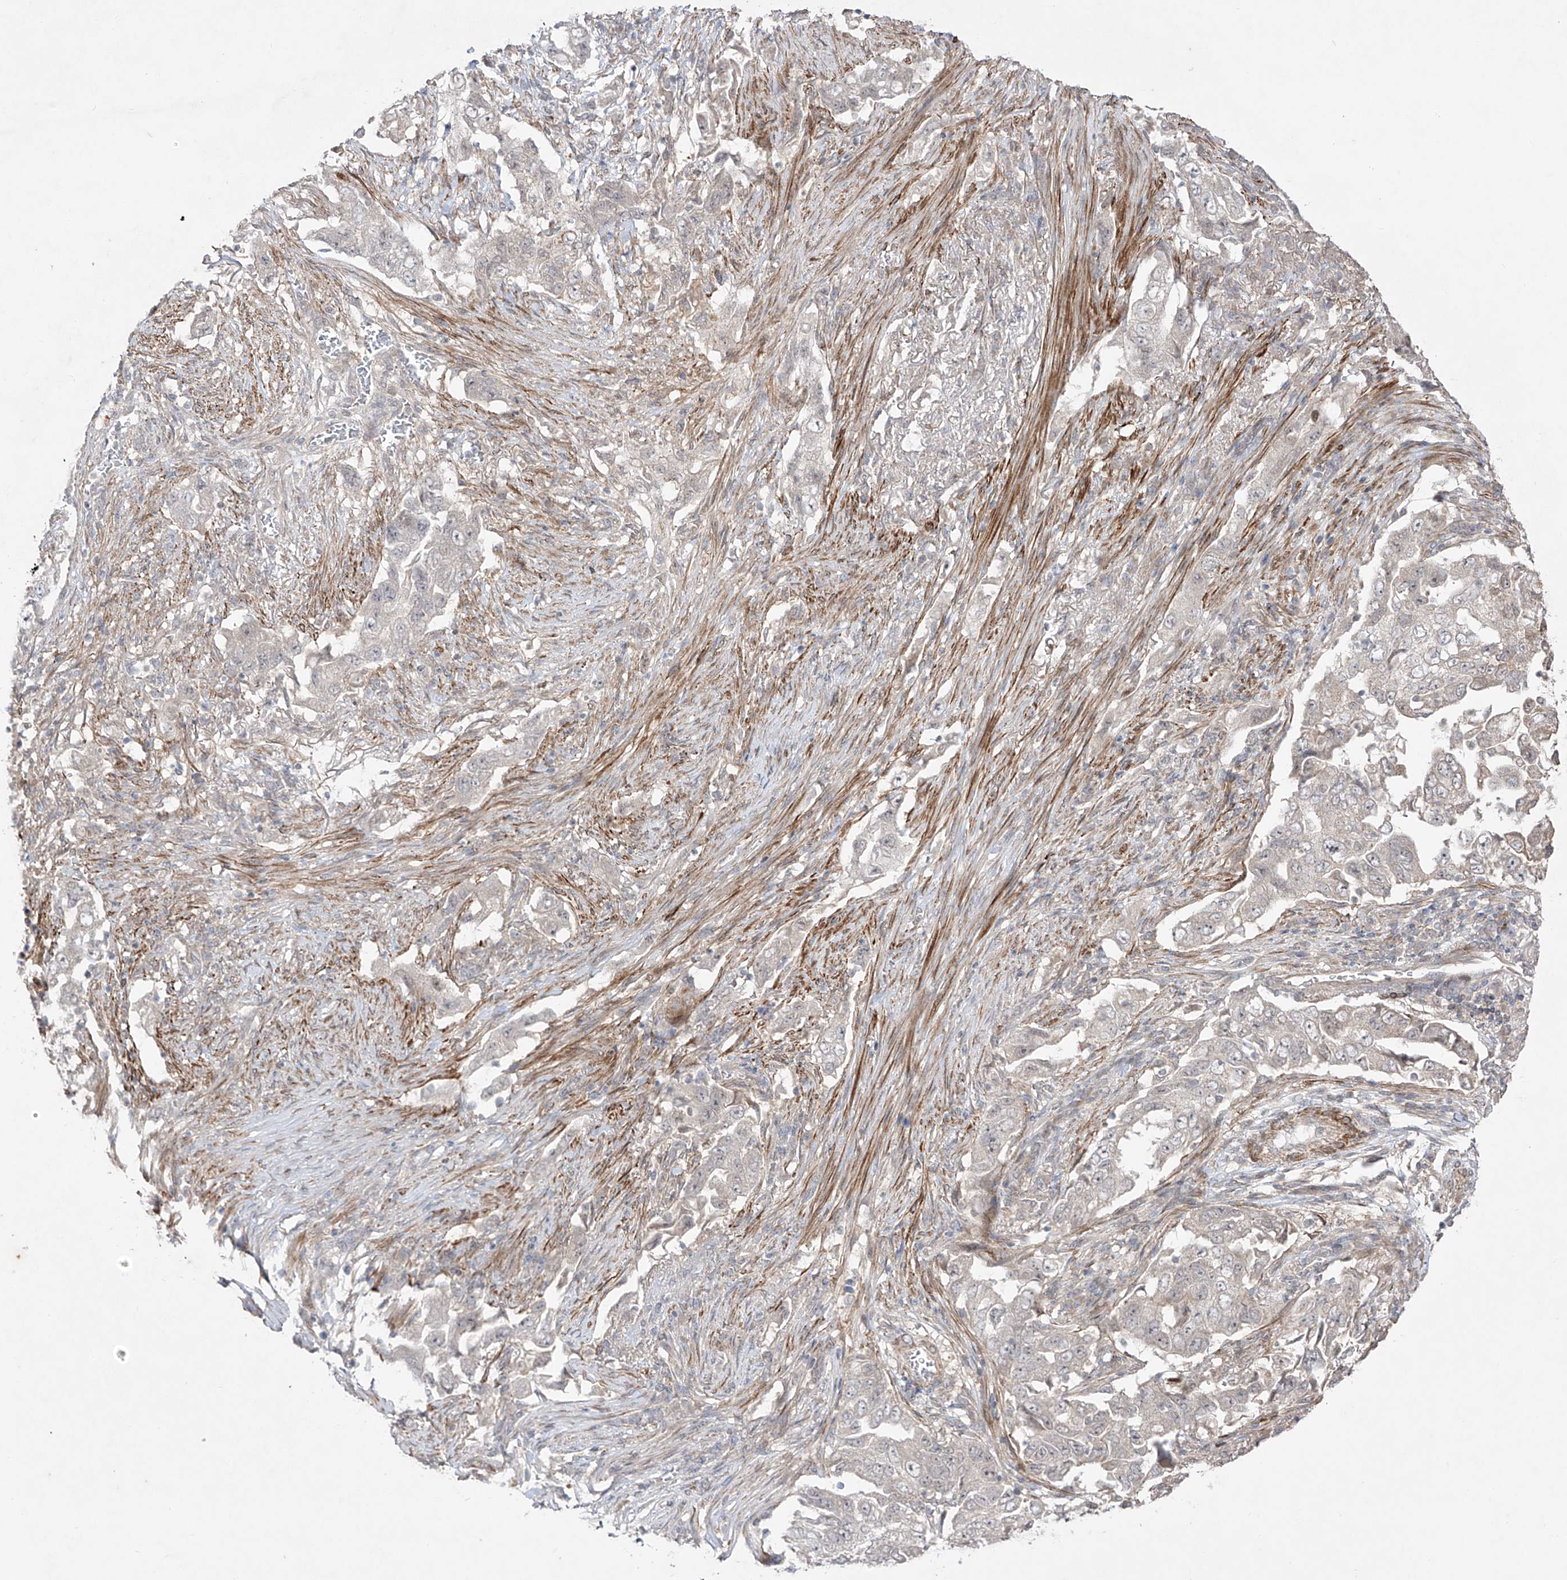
{"staining": {"intensity": "negative", "quantity": "none", "location": "none"}, "tissue": "lung cancer", "cell_type": "Tumor cells", "image_type": "cancer", "snomed": [{"axis": "morphology", "description": "Adenocarcinoma, NOS"}, {"axis": "topography", "description": "Lung"}], "caption": "High magnification brightfield microscopy of lung cancer stained with DAB (3,3'-diaminobenzidine) (brown) and counterstained with hematoxylin (blue): tumor cells show no significant expression. The staining was performed using DAB (3,3'-diaminobenzidine) to visualize the protein expression in brown, while the nuclei were stained in blue with hematoxylin (Magnification: 20x).", "gene": "KDM1B", "patient": {"sex": "female", "age": 51}}